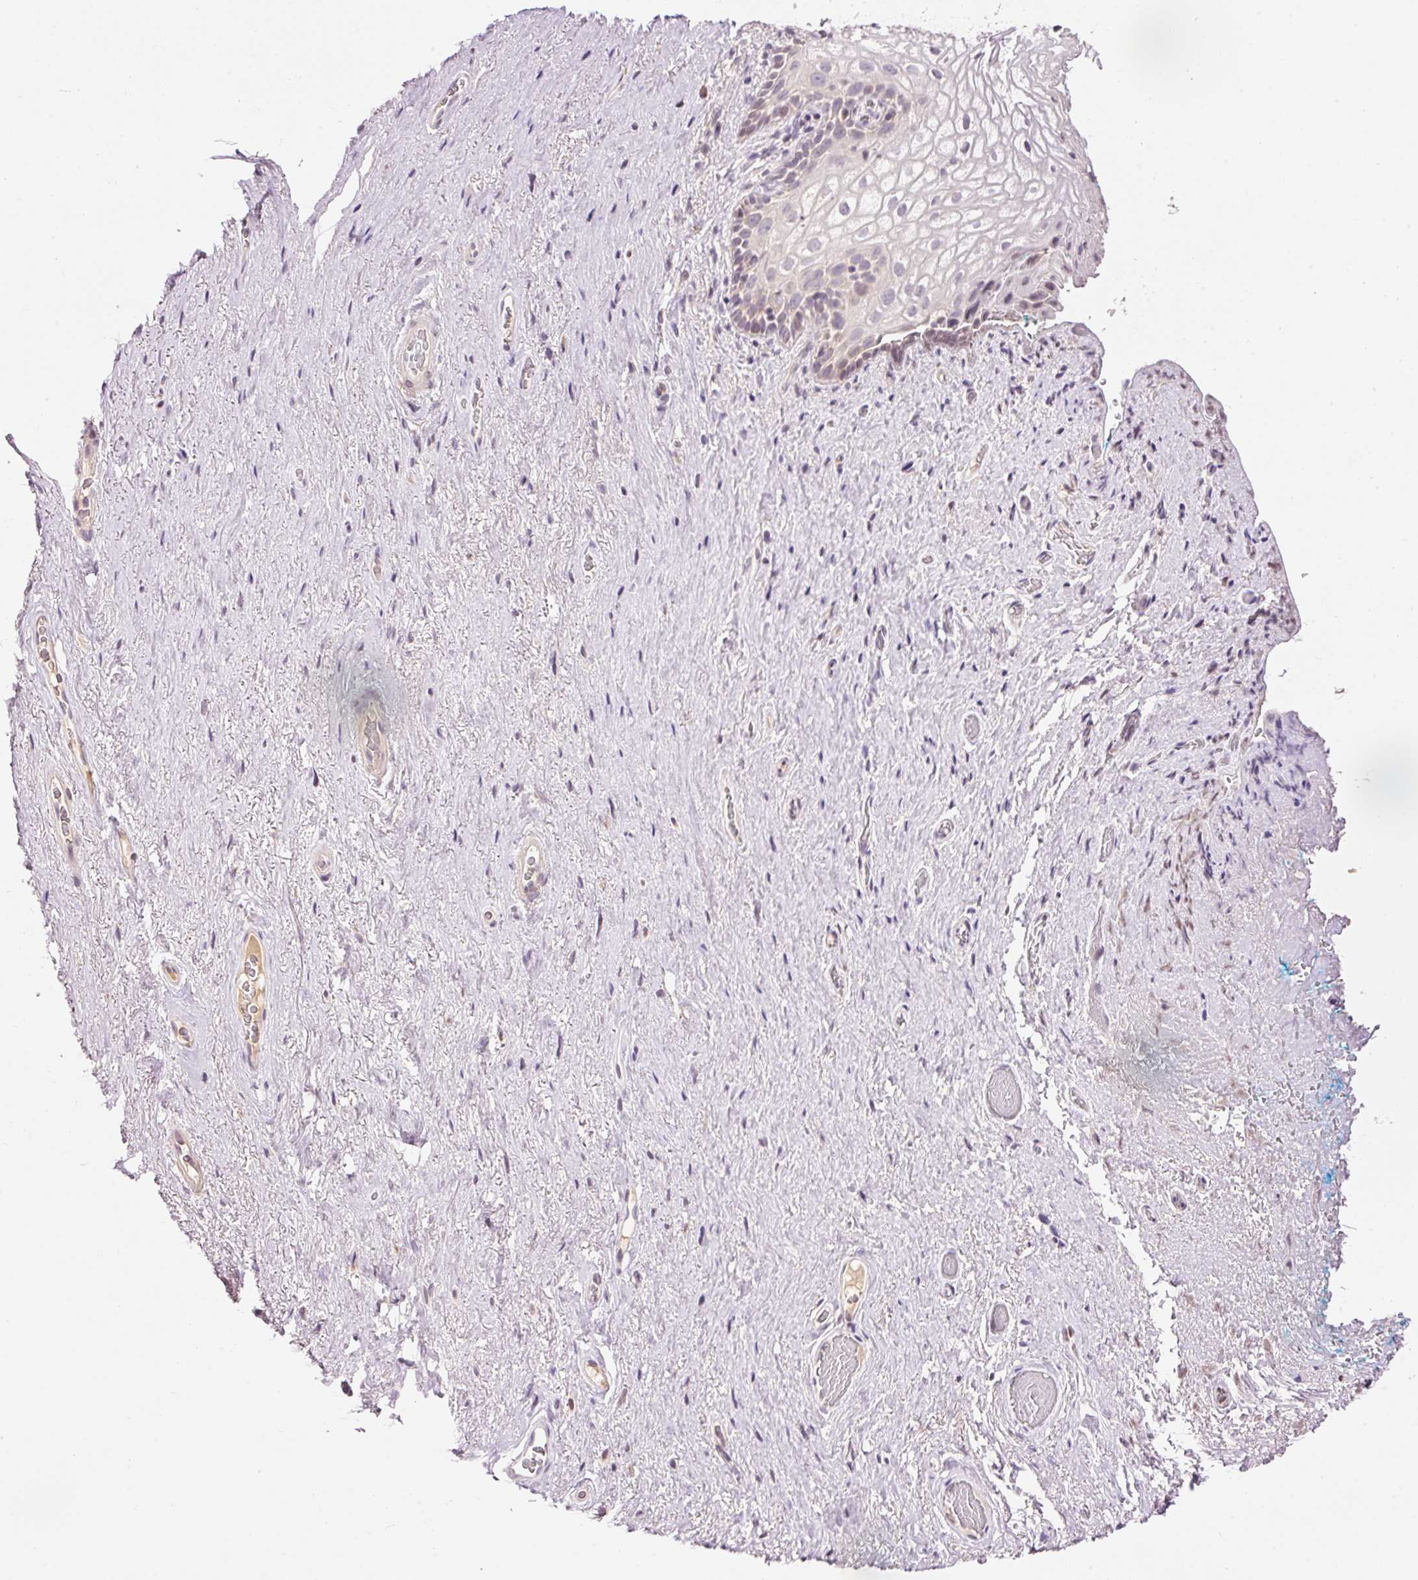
{"staining": {"intensity": "negative", "quantity": "none", "location": "none"}, "tissue": "vagina", "cell_type": "Squamous epithelial cells", "image_type": "normal", "snomed": [{"axis": "morphology", "description": "Normal tissue, NOS"}, {"axis": "topography", "description": "Vagina"}, {"axis": "topography", "description": "Peripheral nerve tissue"}], "caption": "Image shows no significant protein staining in squamous epithelial cells of benign vagina. Brightfield microscopy of immunohistochemistry (IHC) stained with DAB (3,3'-diaminobenzidine) (brown) and hematoxylin (blue), captured at high magnification.", "gene": "ABHD11", "patient": {"sex": "female", "age": 71}}